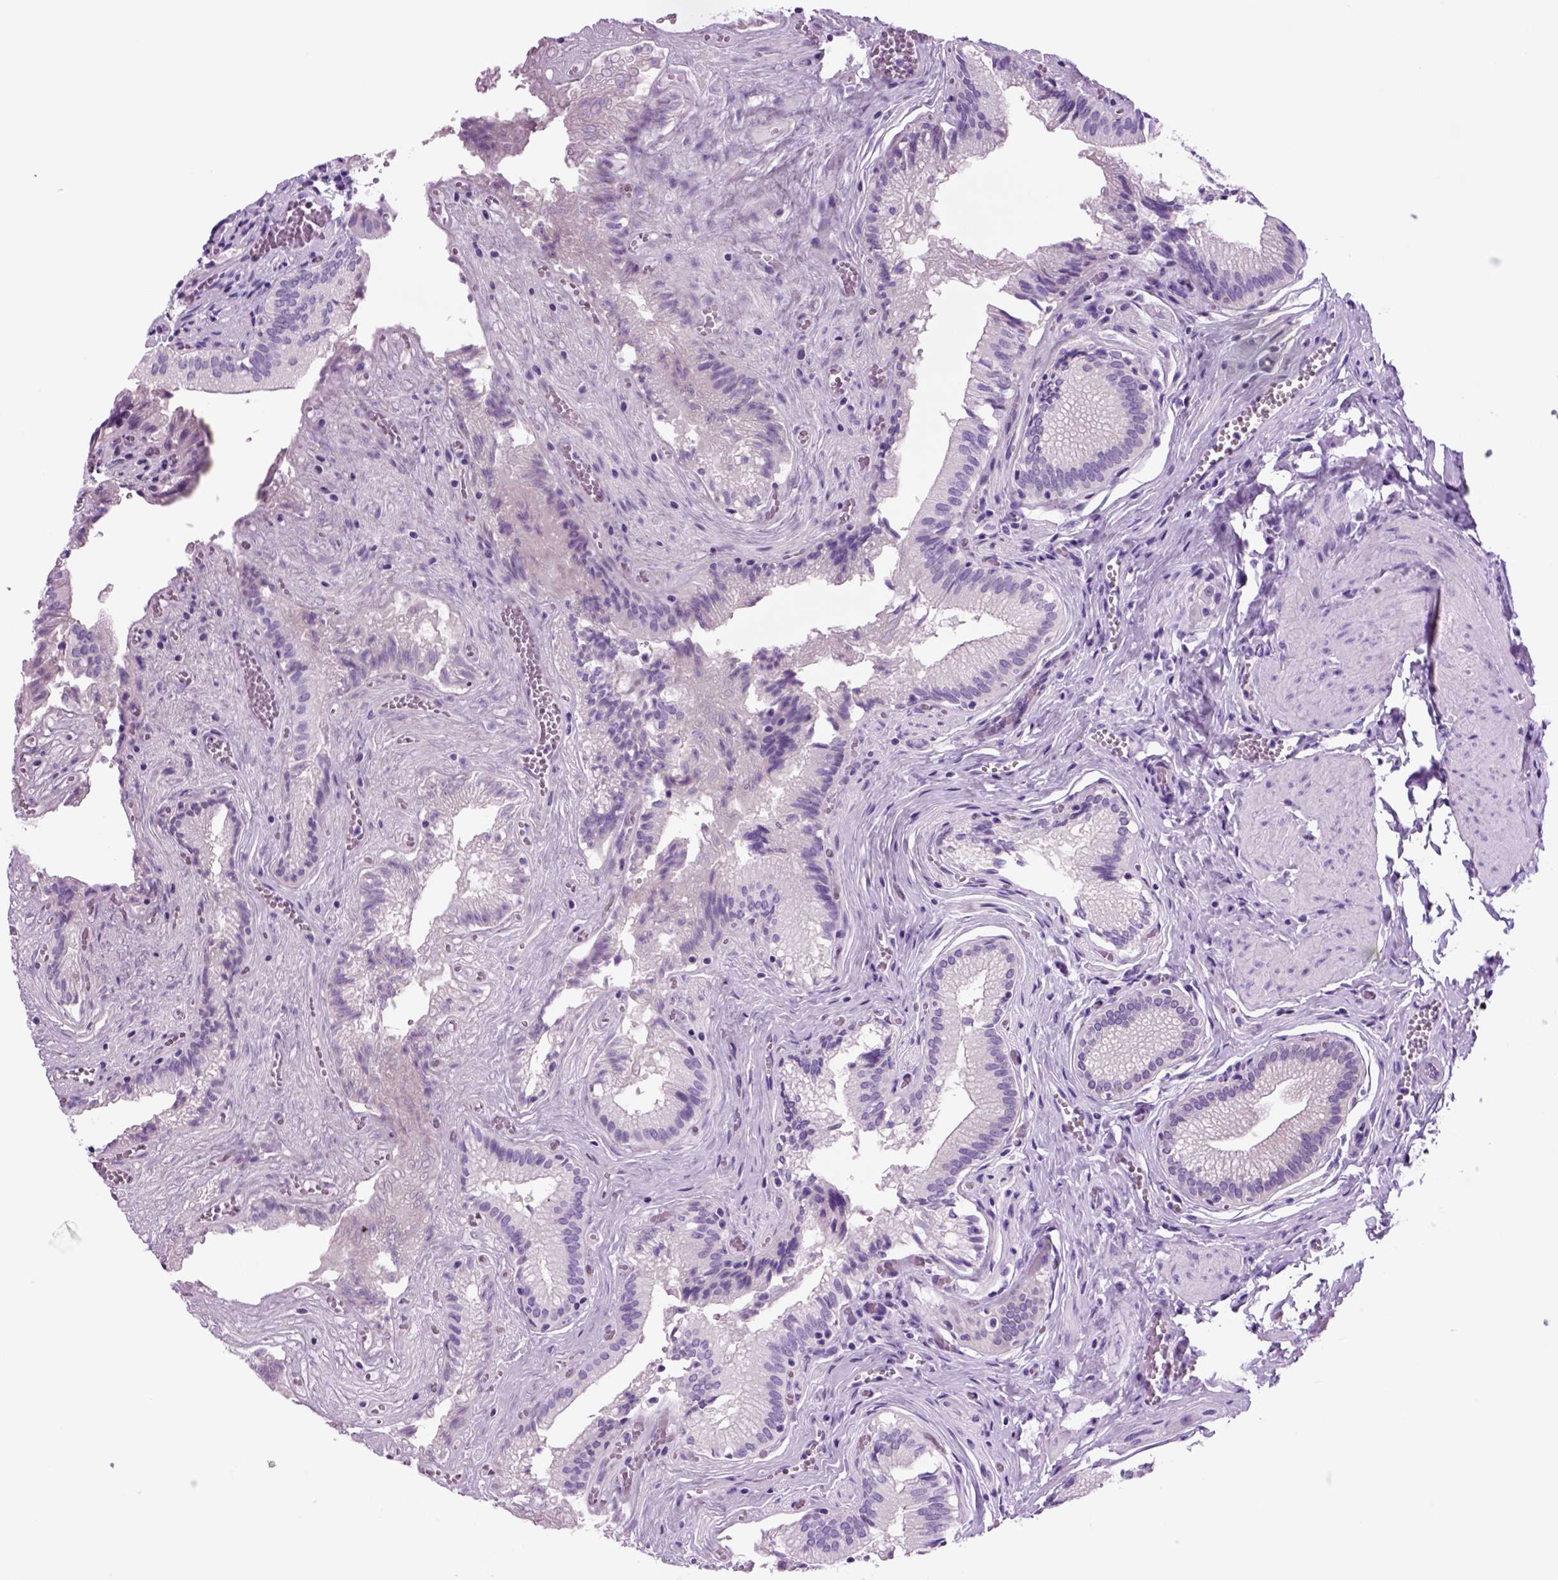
{"staining": {"intensity": "negative", "quantity": "none", "location": "none"}, "tissue": "gallbladder", "cell_type": "Glandular cells", "image_type": "normal", "snomed": [{"axis": "morphology", "description": "Normal tissue, NOS"}, {"axis": "topography", "description": "Gallbladder"}, {"axis": "topography", "description": "Peripheral nerve tissue"}], "caption": "The immunohistochemistry micrograph has no significant positivity in glandular cells of gallbladder.", "gene": "HHIPL2", "patient": {"sex": "male", "age": 17}}